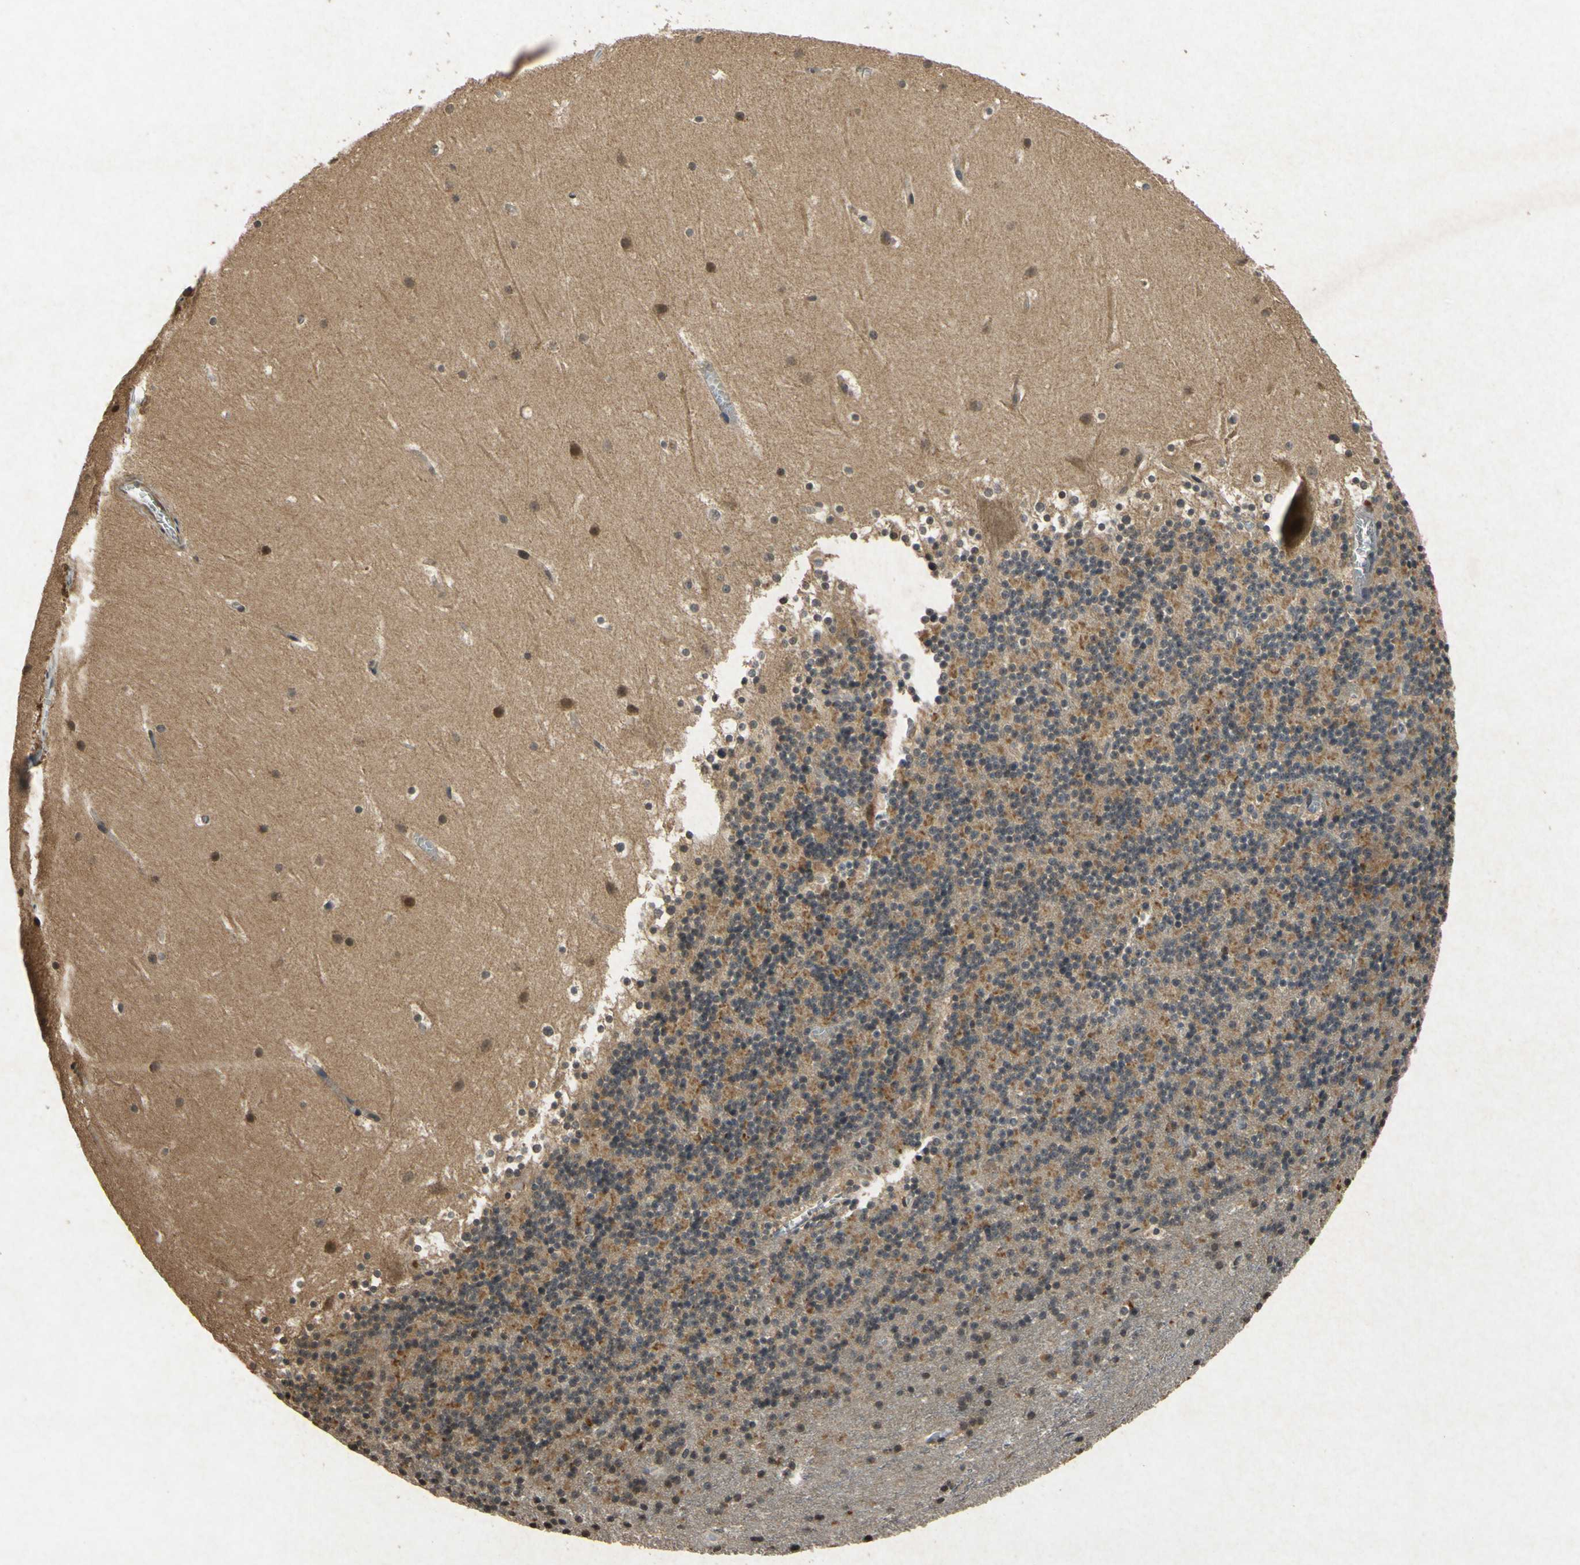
{"staining": {"intensity": "moderate", "quantity": "25%-75%", "location": "cytoplasmic/membranous"}, "tissue": "cerebellum", "cell_type": "Cells in granular layer", "image_type": "normal", "snomed": [{"axis": "morphology", "description": "Normal tissue, NOS"}, {"axis": "topography", "description": "Cerebellum"}], "caption": "About 25%-75% of cells in granular layer in unremarkable cerebellum display moderate cytoplasmic/membranous protein staining as visualized by brown immunohistochemical staining.", "gene": "ATP6V1H", "patient": {"sex": "male", "age": 45}}